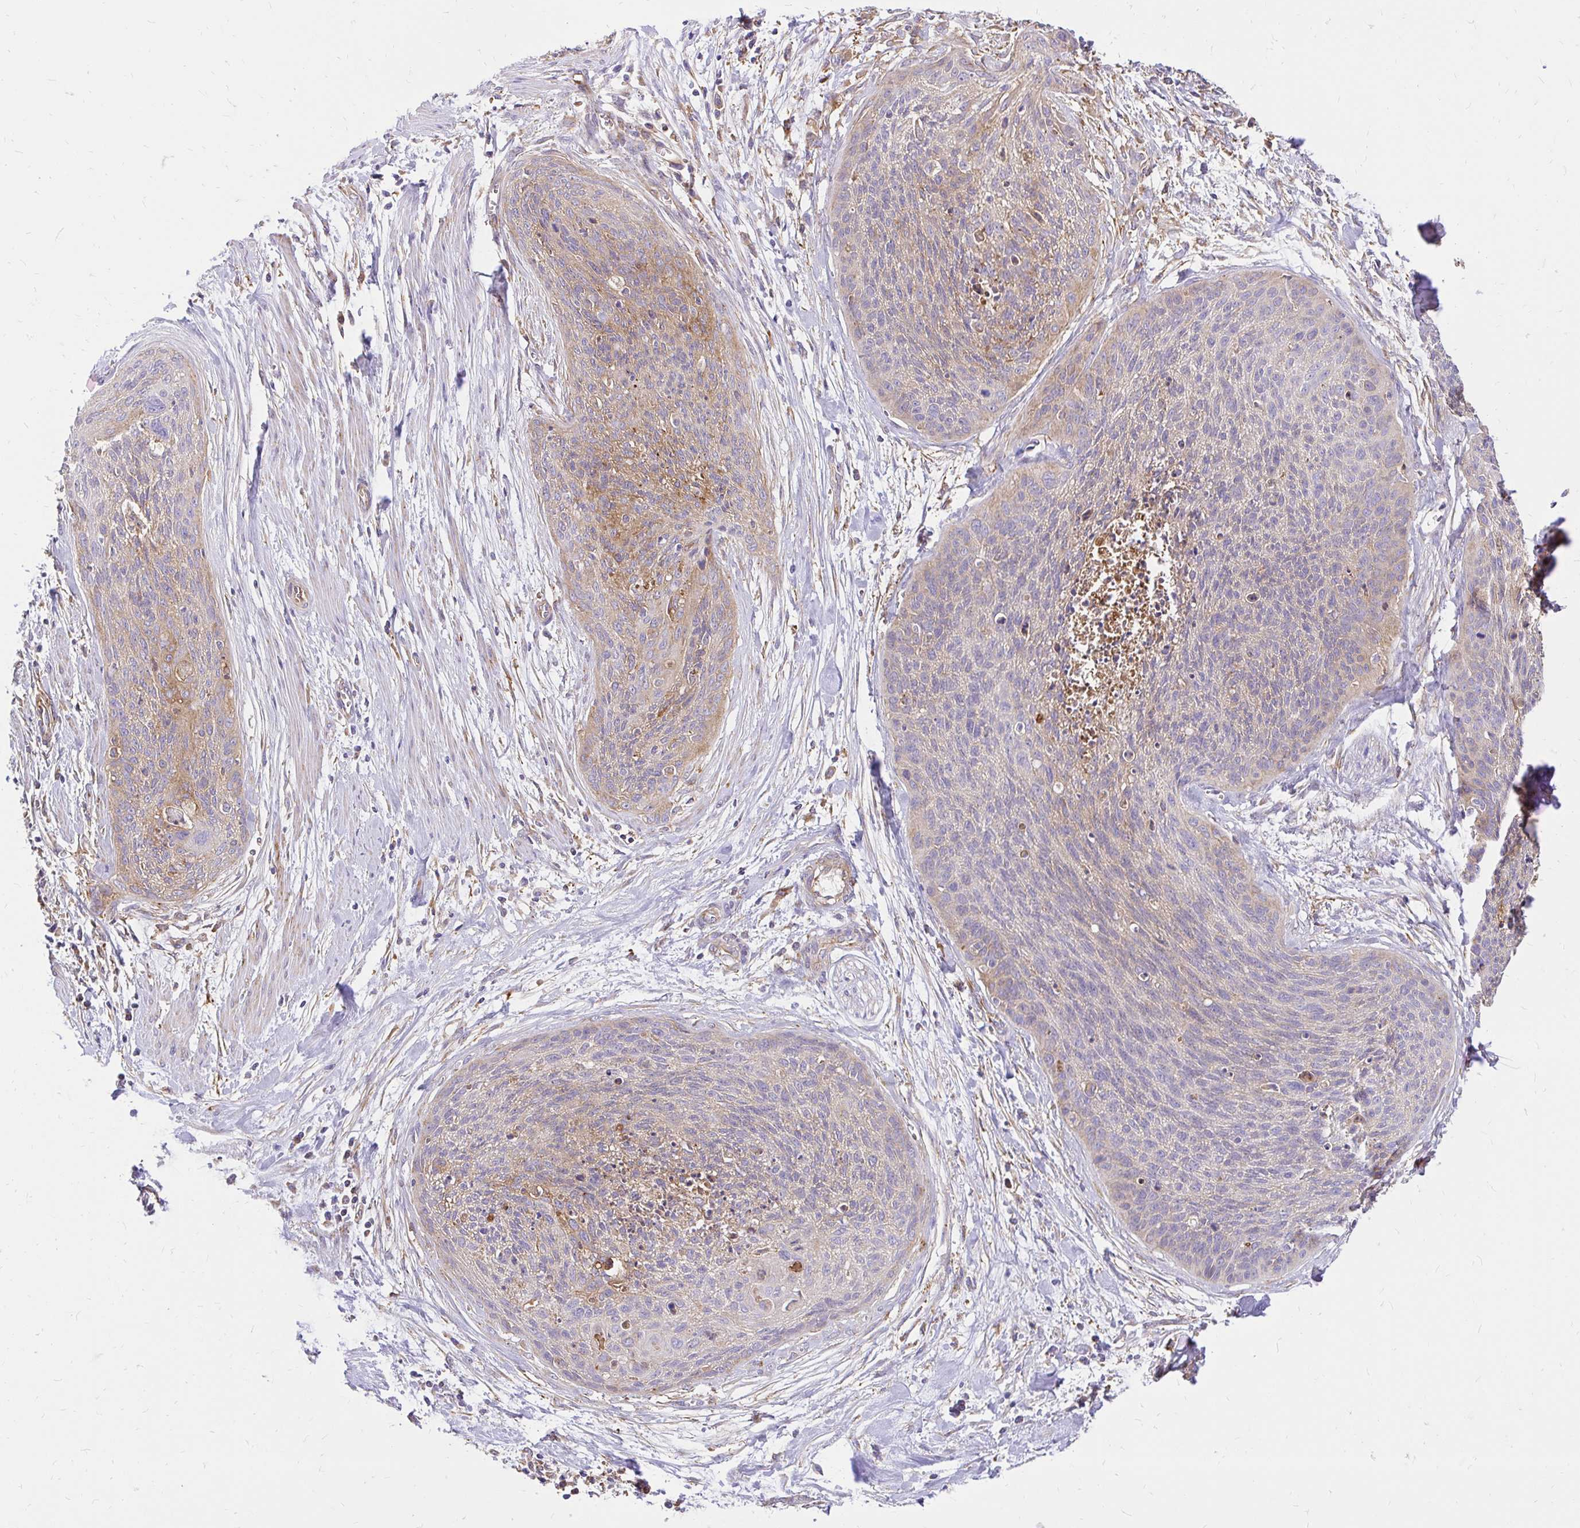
{"staining": {"intensity": "weak", "quantity": "25%-75%", "location": "cytoplasmic/membranous"}, "tissue": "cervical cancer", "cell_type": "Tumor cells", "image_type": "cancer", "snomed": [{"axis": "morphology", "description": "Squamous cell carcinoma, NOS"}, {"axis": "topography", "description": "Cervix"}], "caption": "Brown immunohistochemical staining in cervical cancer reveals weak cytoplasmic/membranous expression in approximately 25%-75% of tumor cells.", "gene": "ABCB10", "patient": {"sex": "female", "age": 55}}